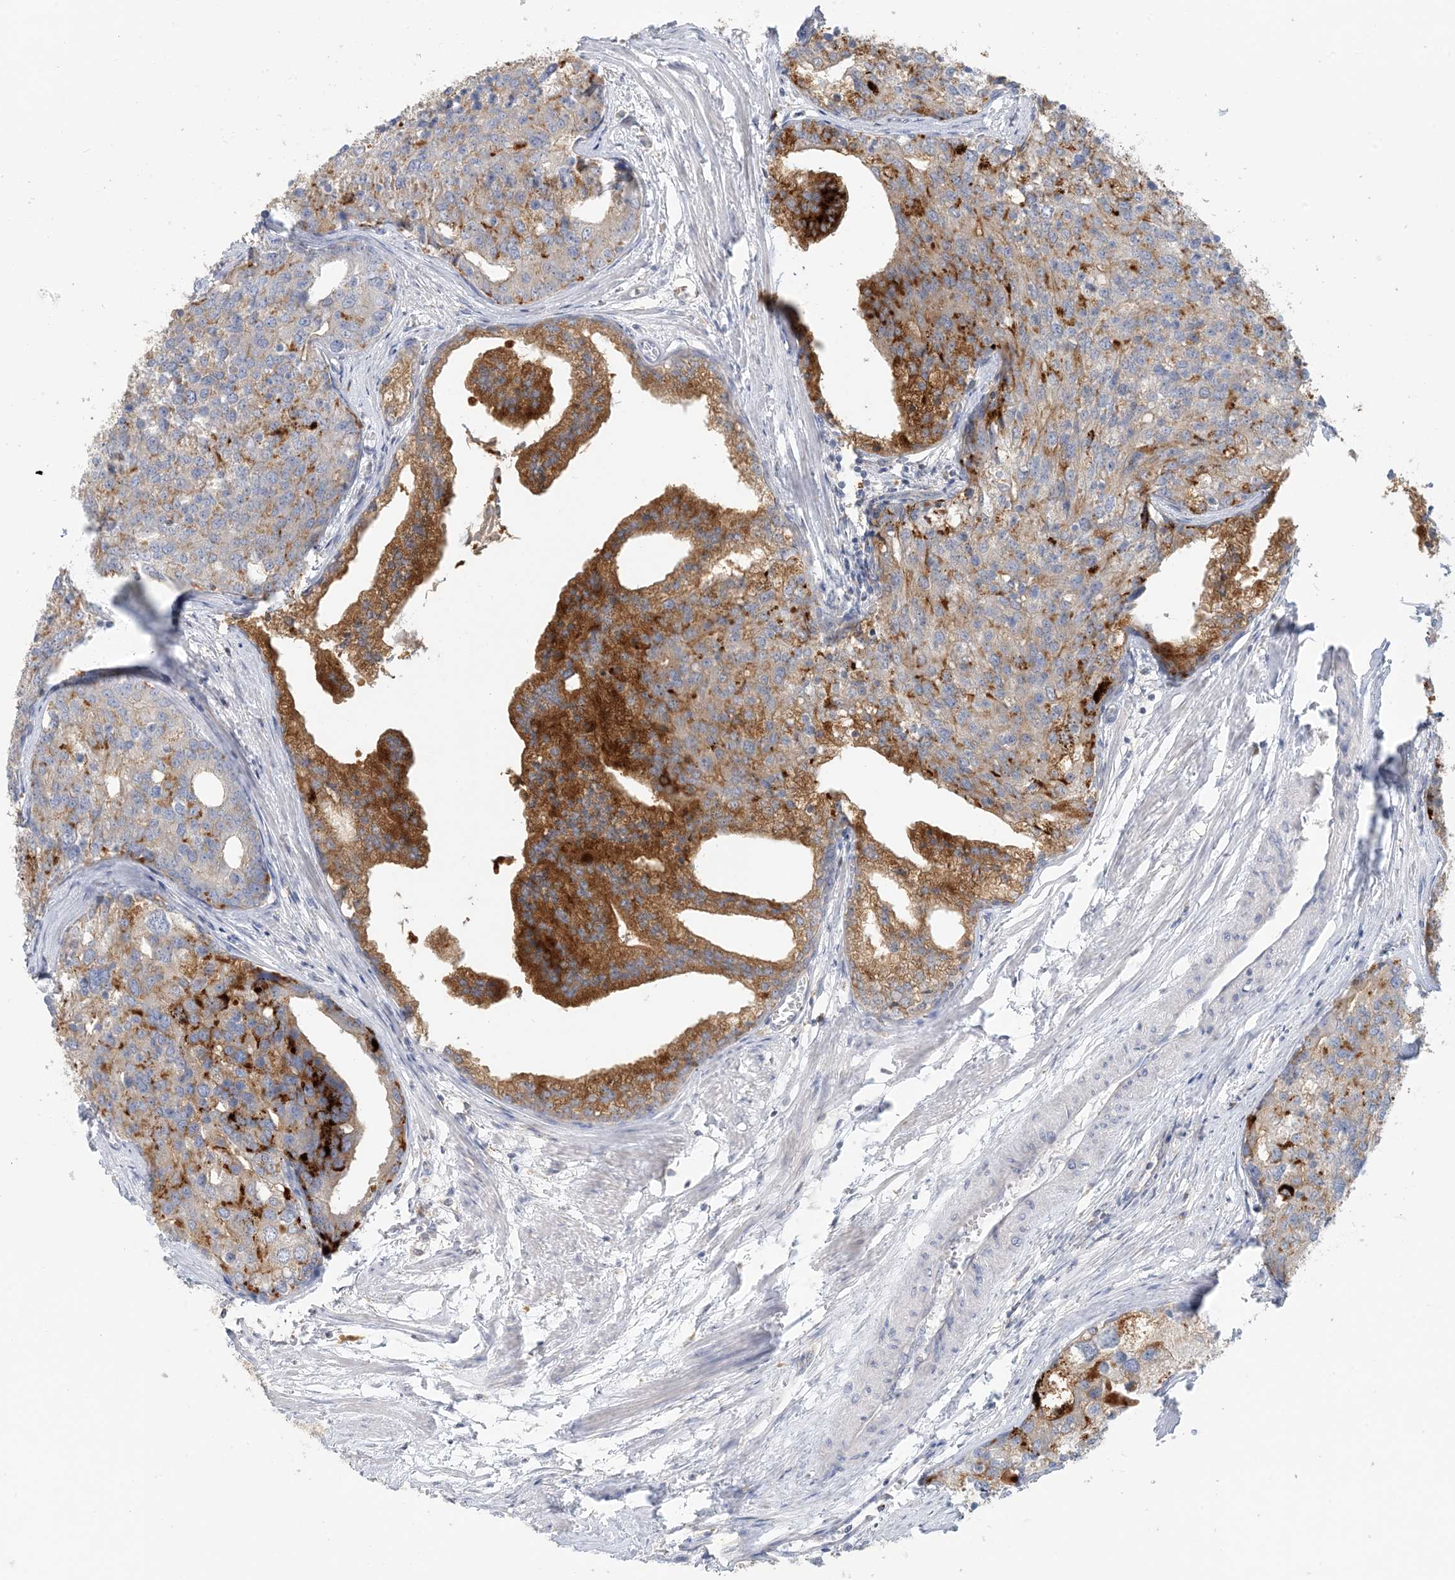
{"staining": {"intensity": "moderate", "quantity": ">75%", "location": "cytoplasmic/membranous"}, "tissue": "prostate cancer", "cell_type": "Tumor cells", "image_type": "cancer", "snomed": [{"axis": "morphology", "description": "Adenocarcinoma, High grade"}, {"axis": "topography", "description": "Prostate"}], "caption": "Tumor cells demonstrate medium levels of moderate cytoplasmic/membranous staining in about >75% of cells in prostate cancer (high-grade adenocarcinoma). (Stains: DAB in brown, nuclei in blue, Microscopy: brightfield microscopy at high magnification).", "gene": "SPPL2A", "patient": {"sex": "male", "age": 50}}